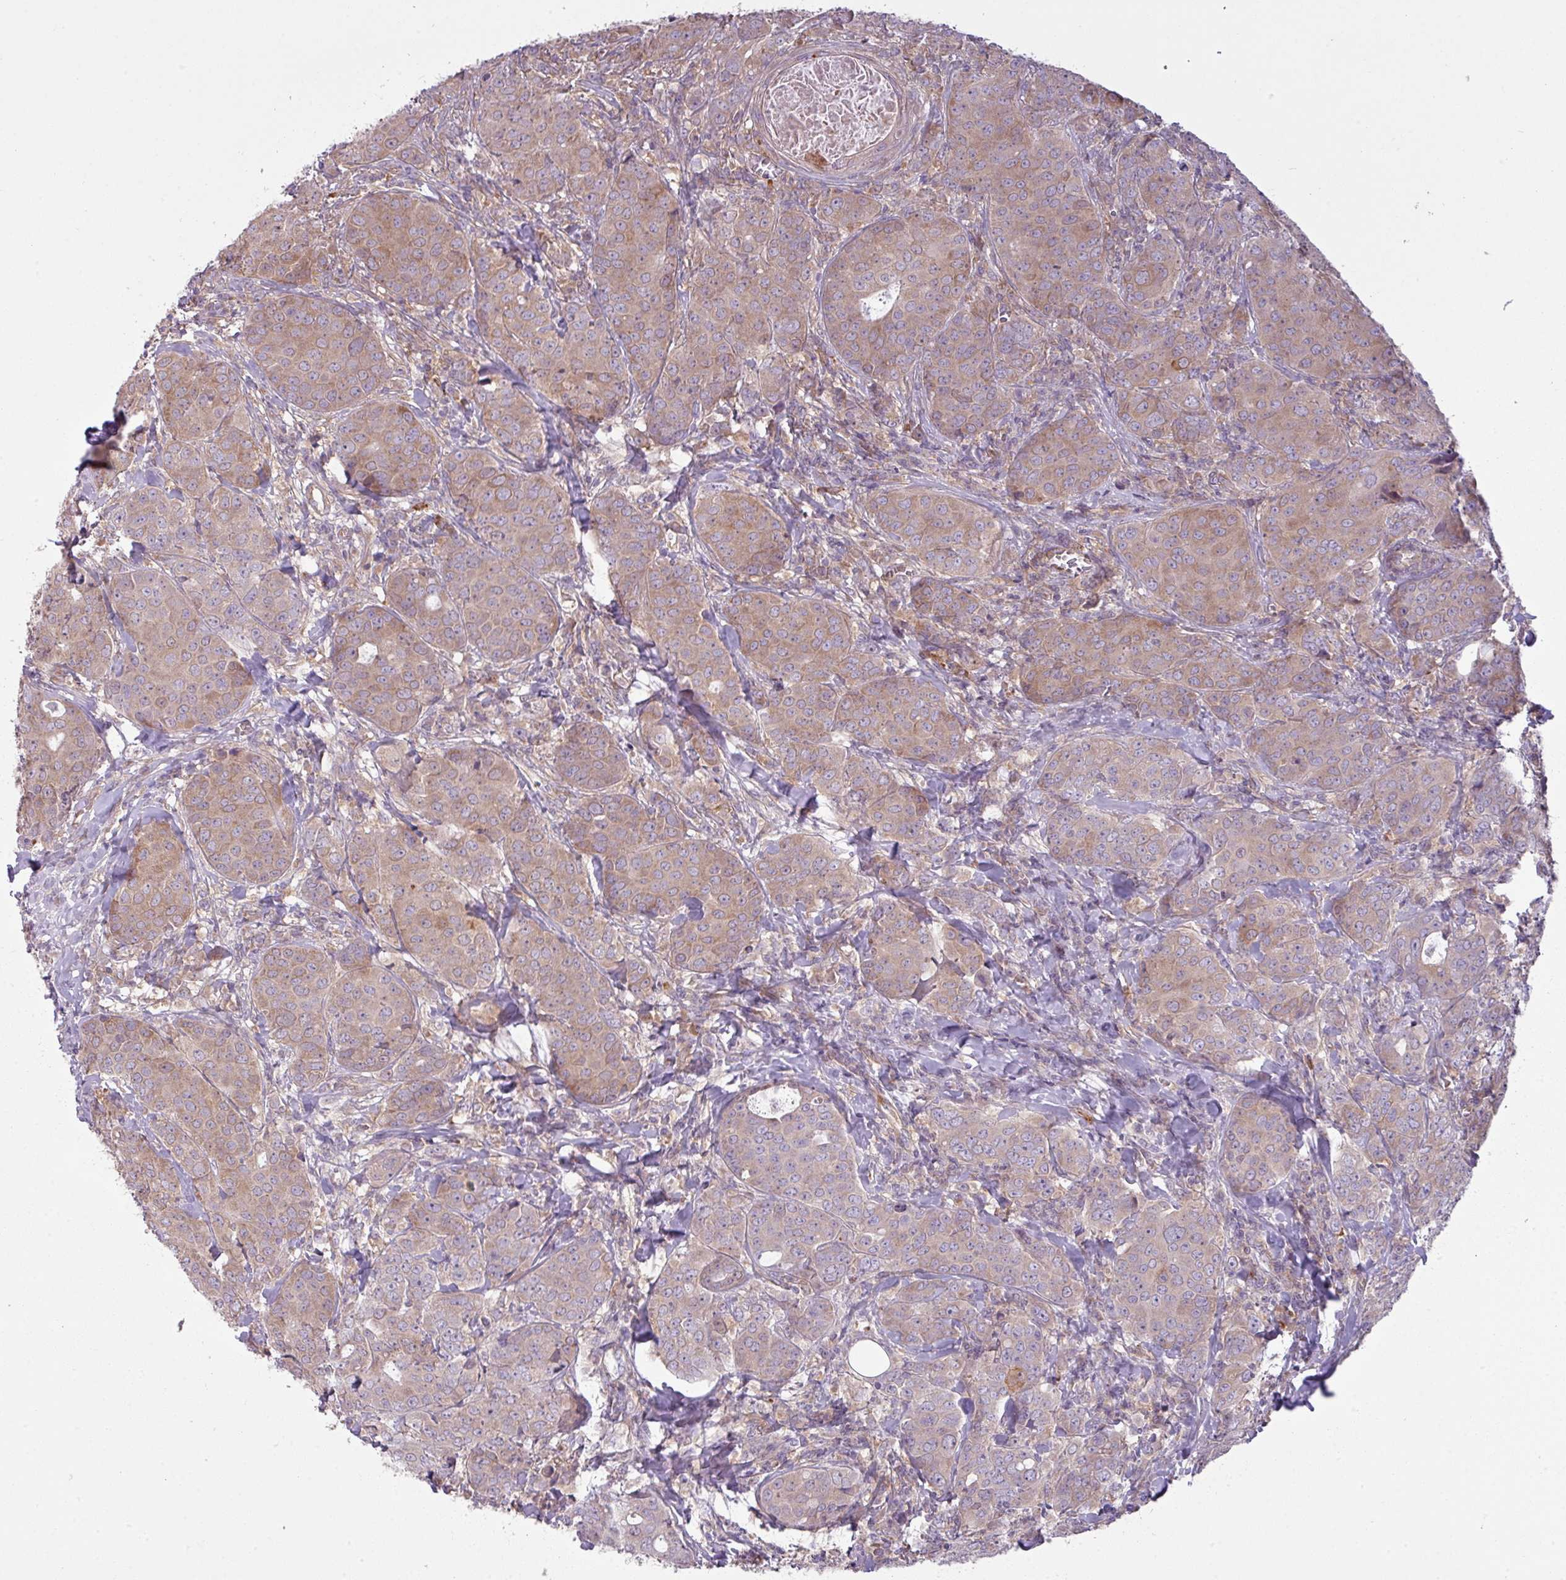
{"staining": {"intensity": "weak", "quantity": "25%-75%", "location": "cytoplasmic/membranous"}, "tissue": "breast cancer", "cell_type": "Tumor cells", "image_type": "cancer", "snomed": [{"axis": "morphology", "description": "Duct carcinoma"}, {"axis": "topography", "description": "Breast"}], "caption": "Protein analysis of breast cancer tissue reveals weak cytoplasmic/membranous positivity in approximately 25%-75% of tumor cells.", "gene": "CAMK2B", "patient": {"sex": "female", "age": 43}}